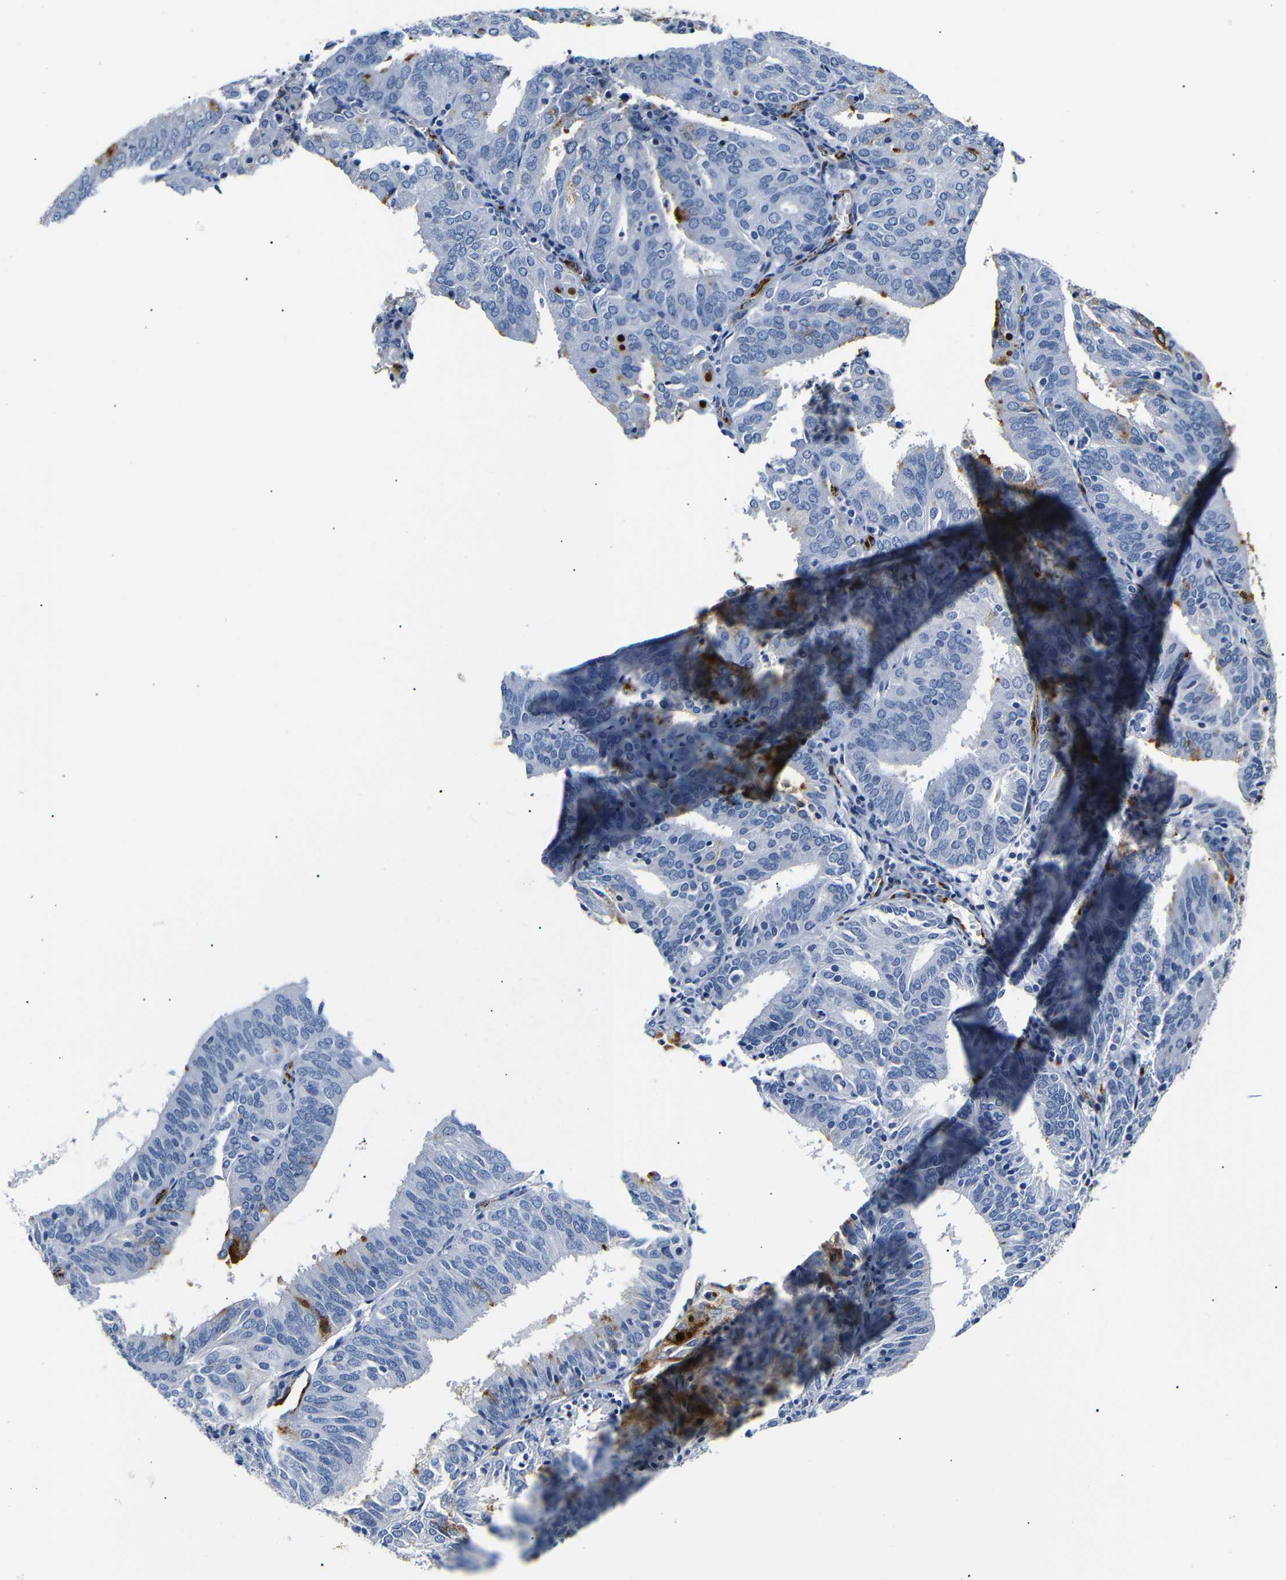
{"staining": {"intensity": "moderate", "quantity": "<25%", "location": "cytoplasmic/membranous"}, "tissue": "endometrial cancer", "cell_type": "Tumor cells", "image_type": "cancer", "snomed": [{"axis": "morphology", "description": "Adenocarcinoma, NOS"}, {"axis": "topography", "description": "Uterus"}], "caption": "Endometrial cancer (adenocarcinoma) tissue exhibits moderate cytoplasmic/membranous staining in about <25% of tumor cells", "gene": "MUC4", "patient": {"sex": "female", "age": 60}}